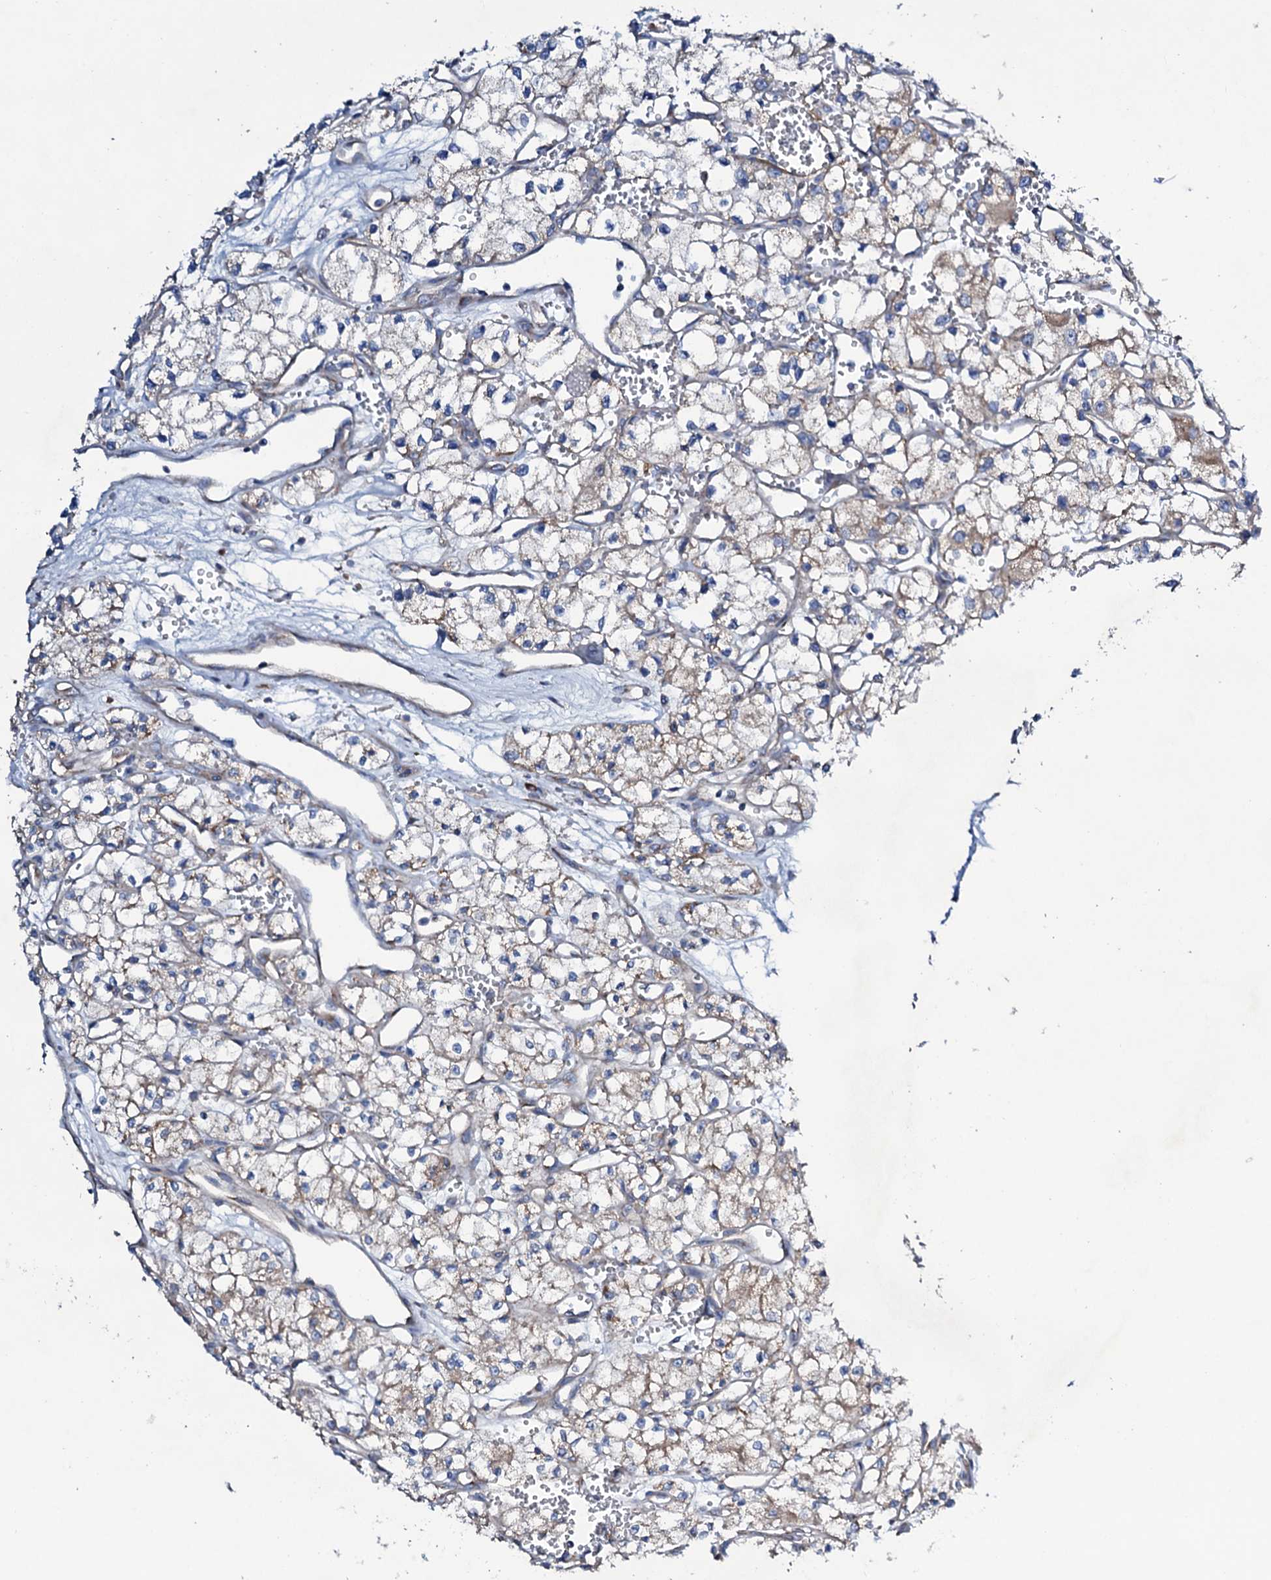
{"staining": {"intensity": "weak", "quantity": "25%-75%", "location": "cytoplasmic/membranous"}, "tissue": "renal cancer", "cell_type": "Tumor cells", "image_type": "cancer", "snomed": [{"axis": "morphology", "description": "Adenocarcinoma, NOS"}, {"axis": "topography", "description": "Kidney"}], "caption": "Renal cancer (adenocarcinoma) stained with a brown dye exhibits weak cytoplasmic/membranous positive staining in about 25%-75% of tumor cells.", "gene": "STARD13", "patient": {"sex": "male", "age": 59}}